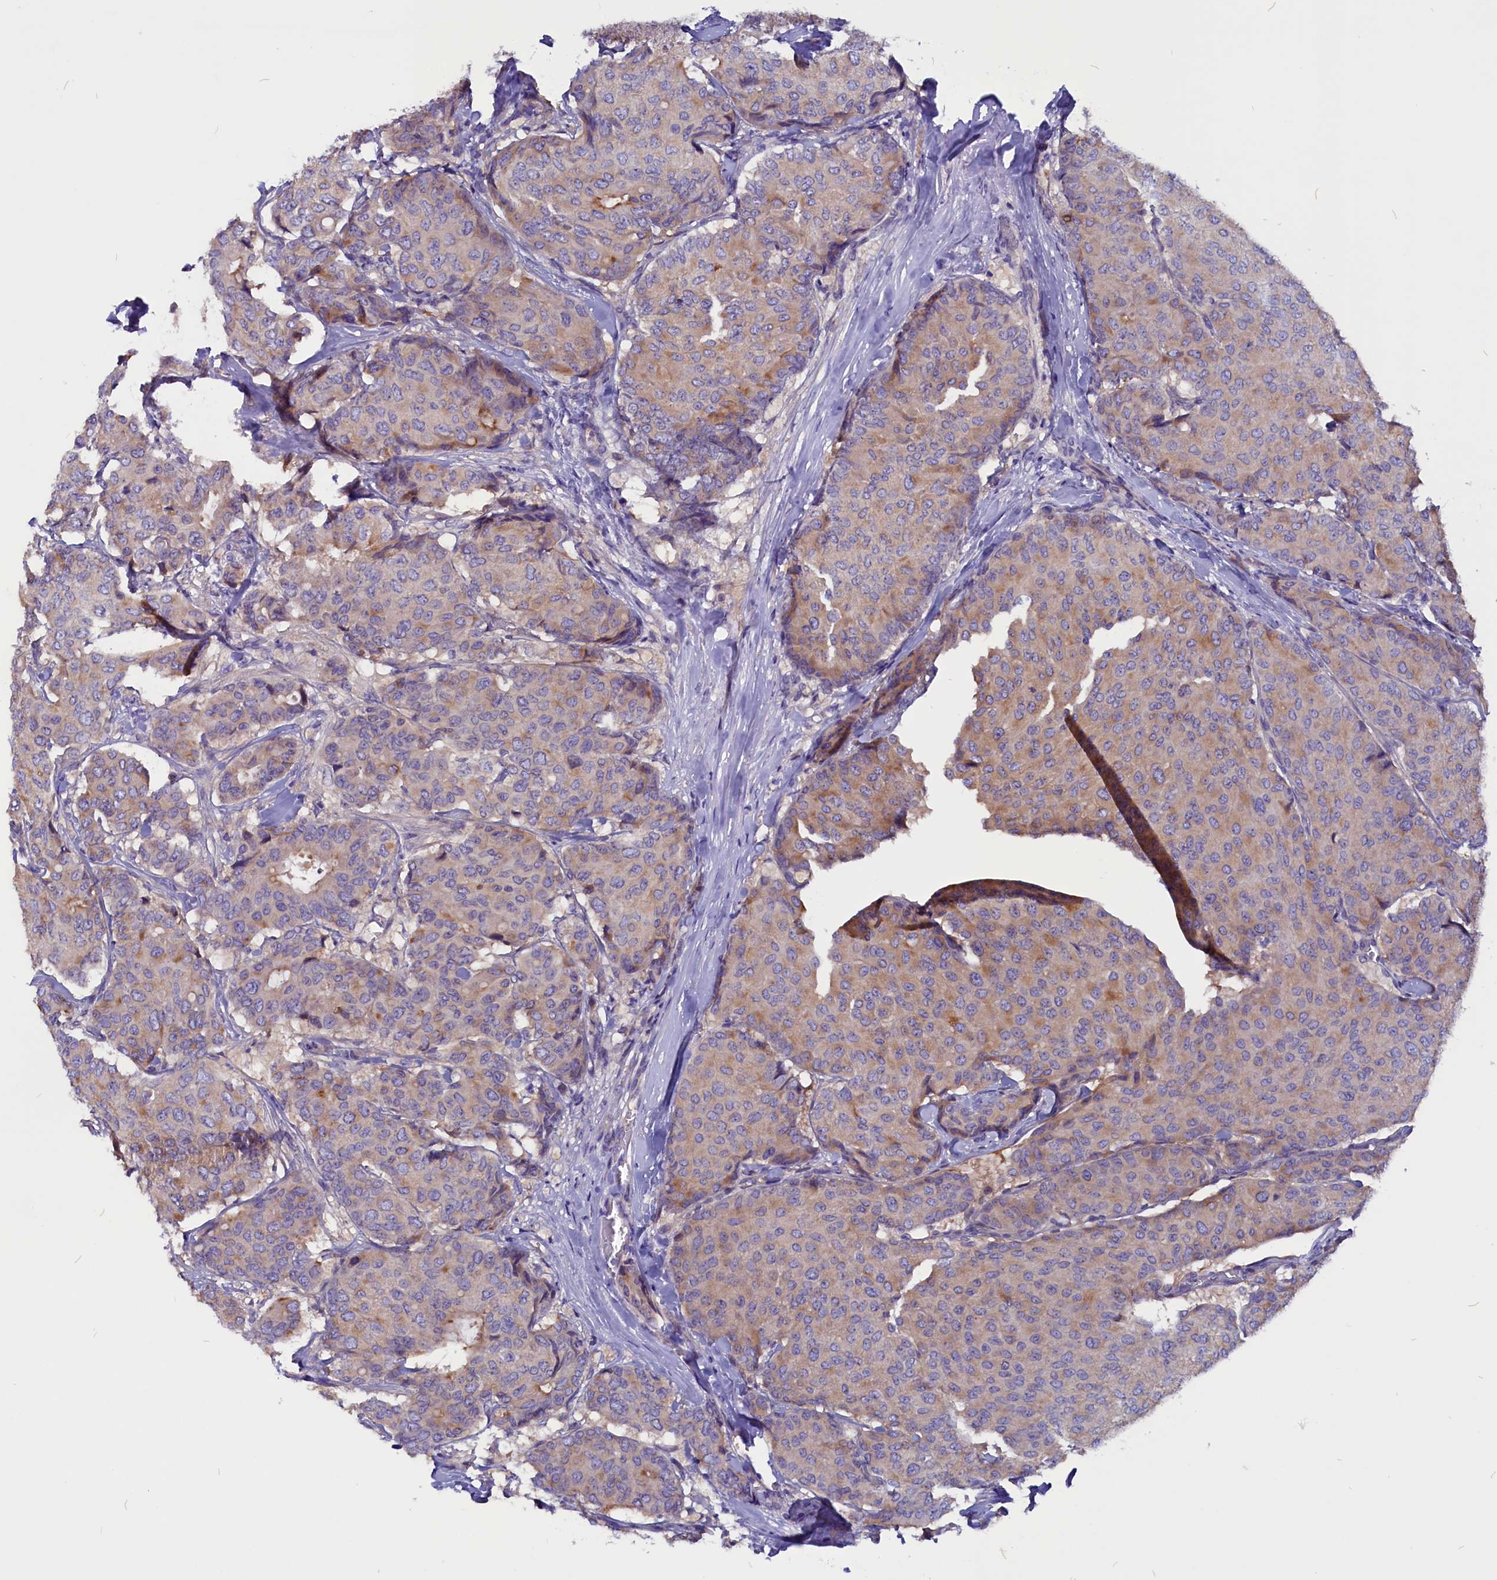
{"staining": {"intensity": "weak", "quantity": ">75%", "location": "cytoplasmic/membranous"}, "tissue": "breast cancer", "cell_type": "Tumor cells", "image_type": "cancer", "snomed": [{"axis": "morphology", "description": "Duct carcinoma"}, {"axis": "topography", "description": "Breast"}], "caption": "The photomicrograph displays a brown stain indicating the presence of a protein in the cytoplasmic/membranous of tumor cells in infiltrating ductal carcinoma (breast).", "gene": "CCBE1", "patient": {"sex": "female", "age": 75}}